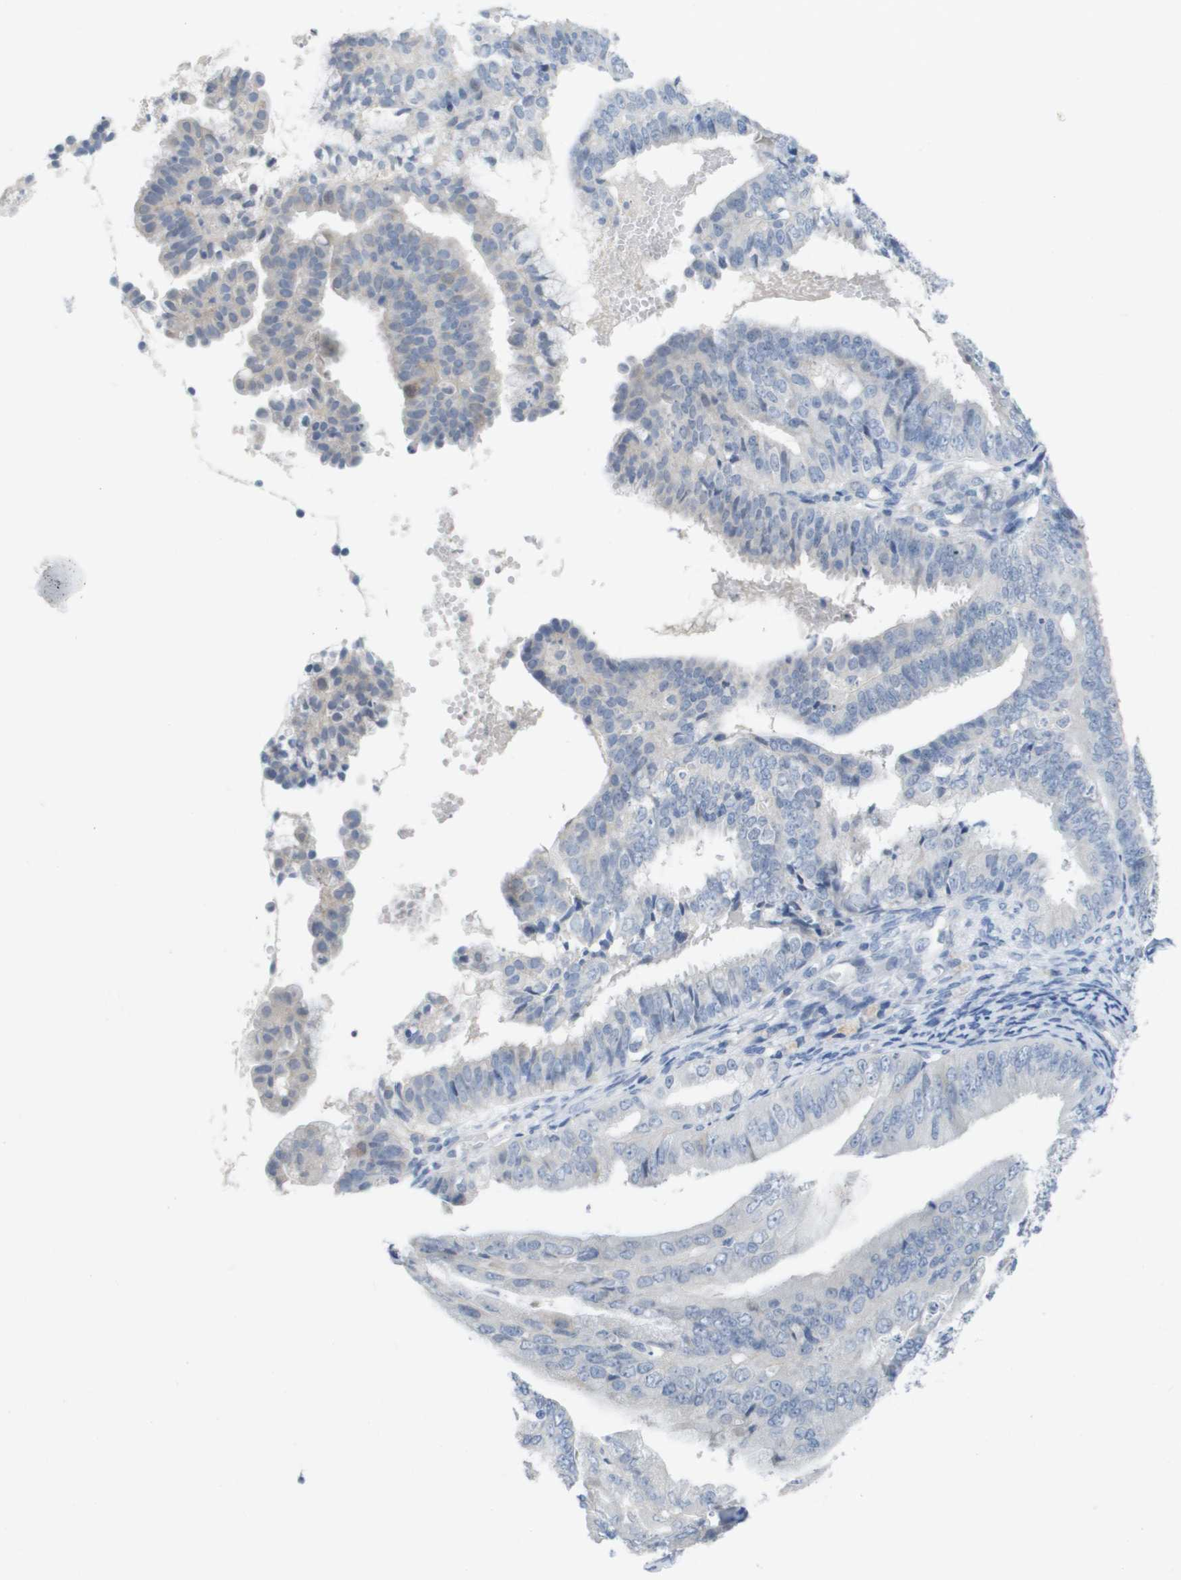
{"staining": {"intensity": "negative", "quantity": "none", "location": "none"}, "tissue": "endometrial cancer", "cell_type": "Tumor cells", "image_type": "cancer", "snomed": [{"axis": "morphology", "description": "Adenocarcinoma, NOS"}, {"axis": "topography", "description": "Endometrium"}], "caption": "High magnification brightfield microscopy of endometrial cancer stained with DAB (brown) and counterstained with hematoxylin (blue): tumor cells show no significant expression.", "gene": "PDE4A", "patient": {"sex": "female", "age": 63}}